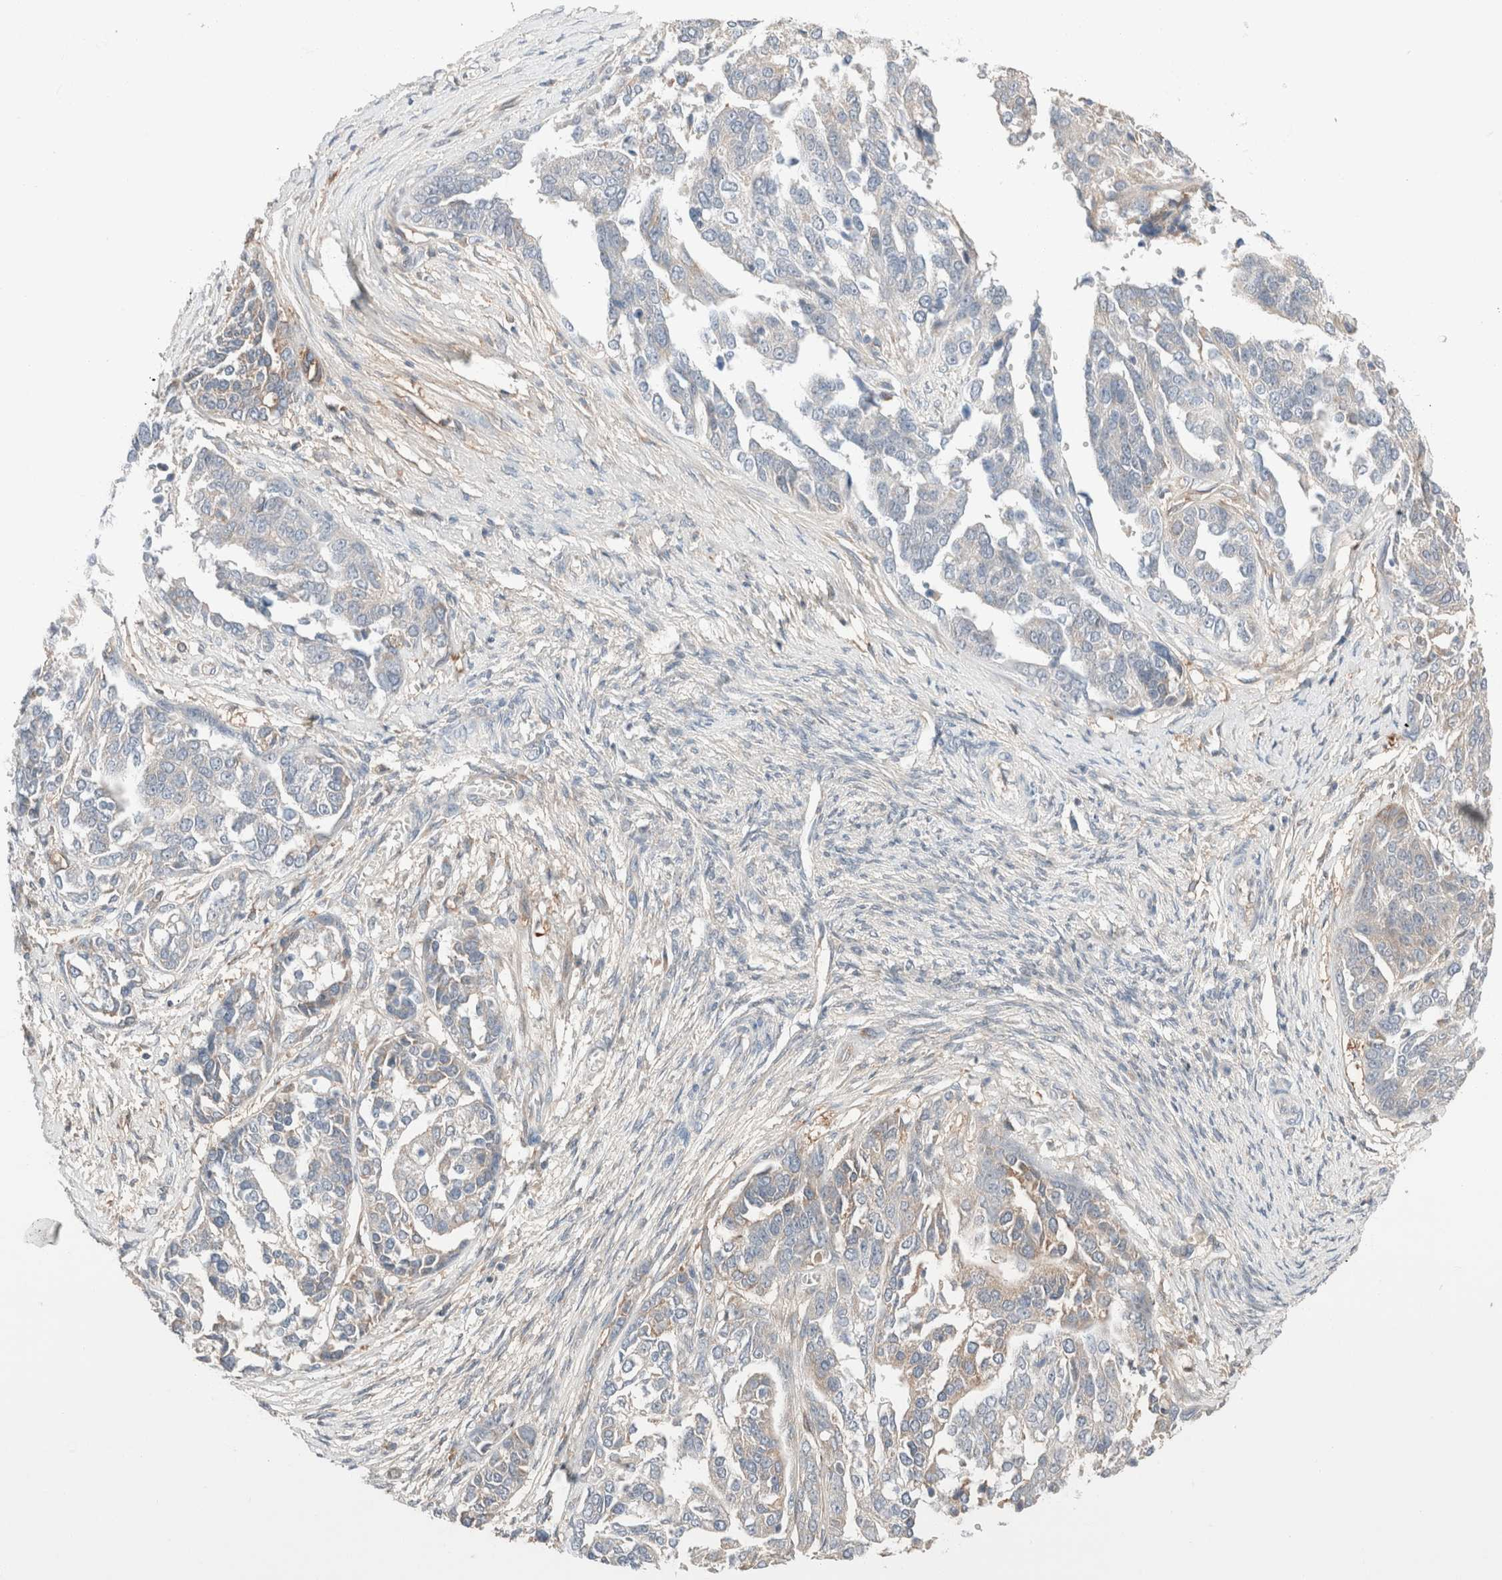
{"staining": {"intensity": "negative", "quantity": "none", "location": "none"}, "tissue": "ovarian cancer", "cell_type": "Tumor cells", "image_type": "cancer", "snomed": [{"axis": "morphology", "description": "Cystadenocarcinoma, serous, NOS"}, {"axis": "topography", "description": "Ovary"}], "caption": "Tumor cells show no significant protein positivity in ovarian cancer (serous cystadenocarcinoma).", "gene": "PCM1", "patient": {"sex": "female", "age": 44}}